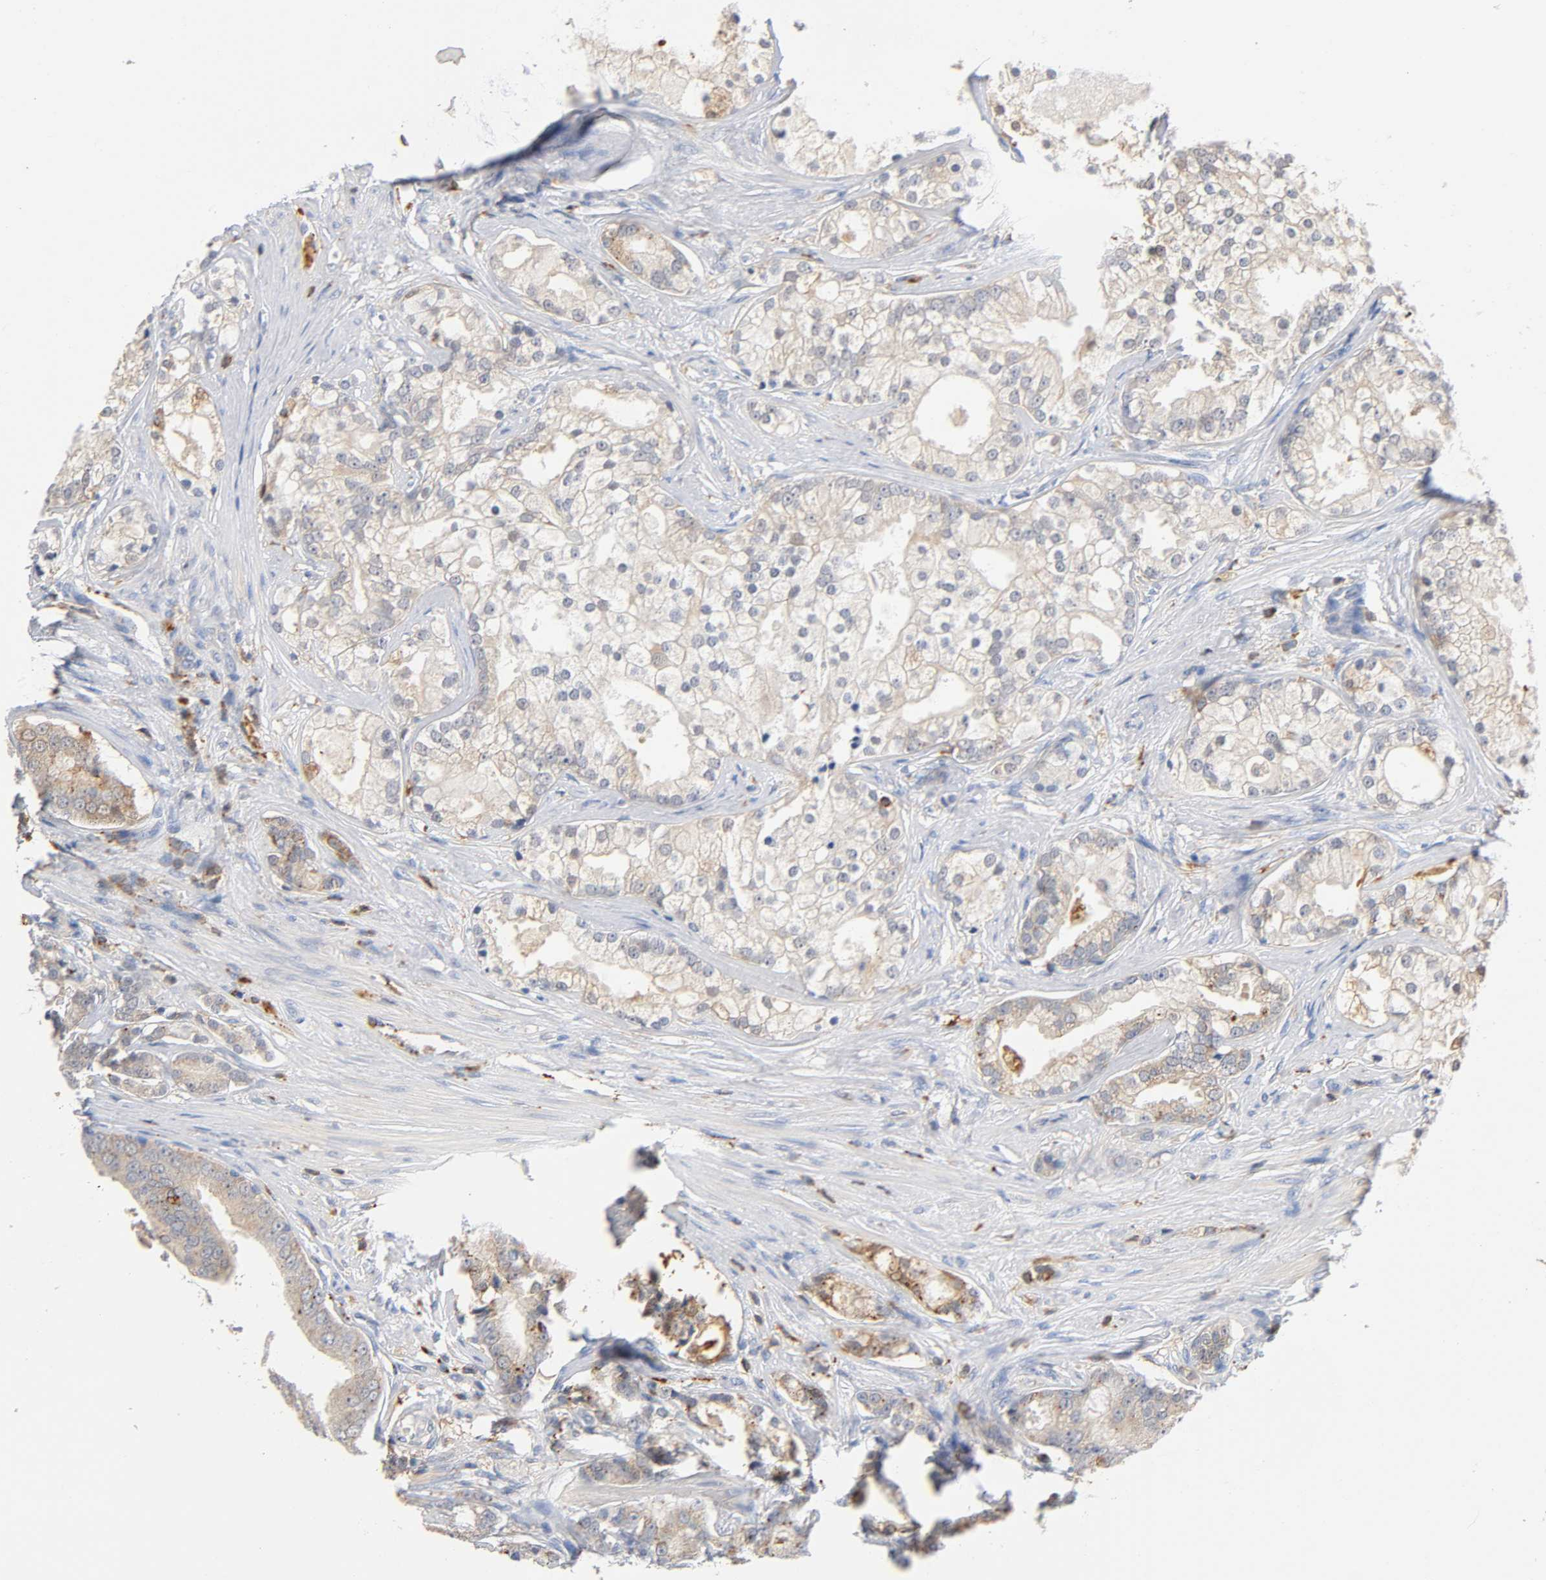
{"staining": {"intensity": "weak", "quantity": "25%-75%", "location": "cytoplasmic/membranous"}, "tissue": "prostate cancer", "cell_type": "Tumor cells", "image_type": "cancer", "snomed": [{"axis": "morphology", "description": "Adenocarcinoma, Low grade"}, {"axis": "topography", "description": "Prostate"}], "caption": "Brown immunohistochemical staining in low-grade adenocarcinoma (prostate) displays weak cytoplasmic/membranous expression in about 25%-75% of tumor cells.", "gene": "UCKL1", "patient": {"sex": "male", "age": 58}}